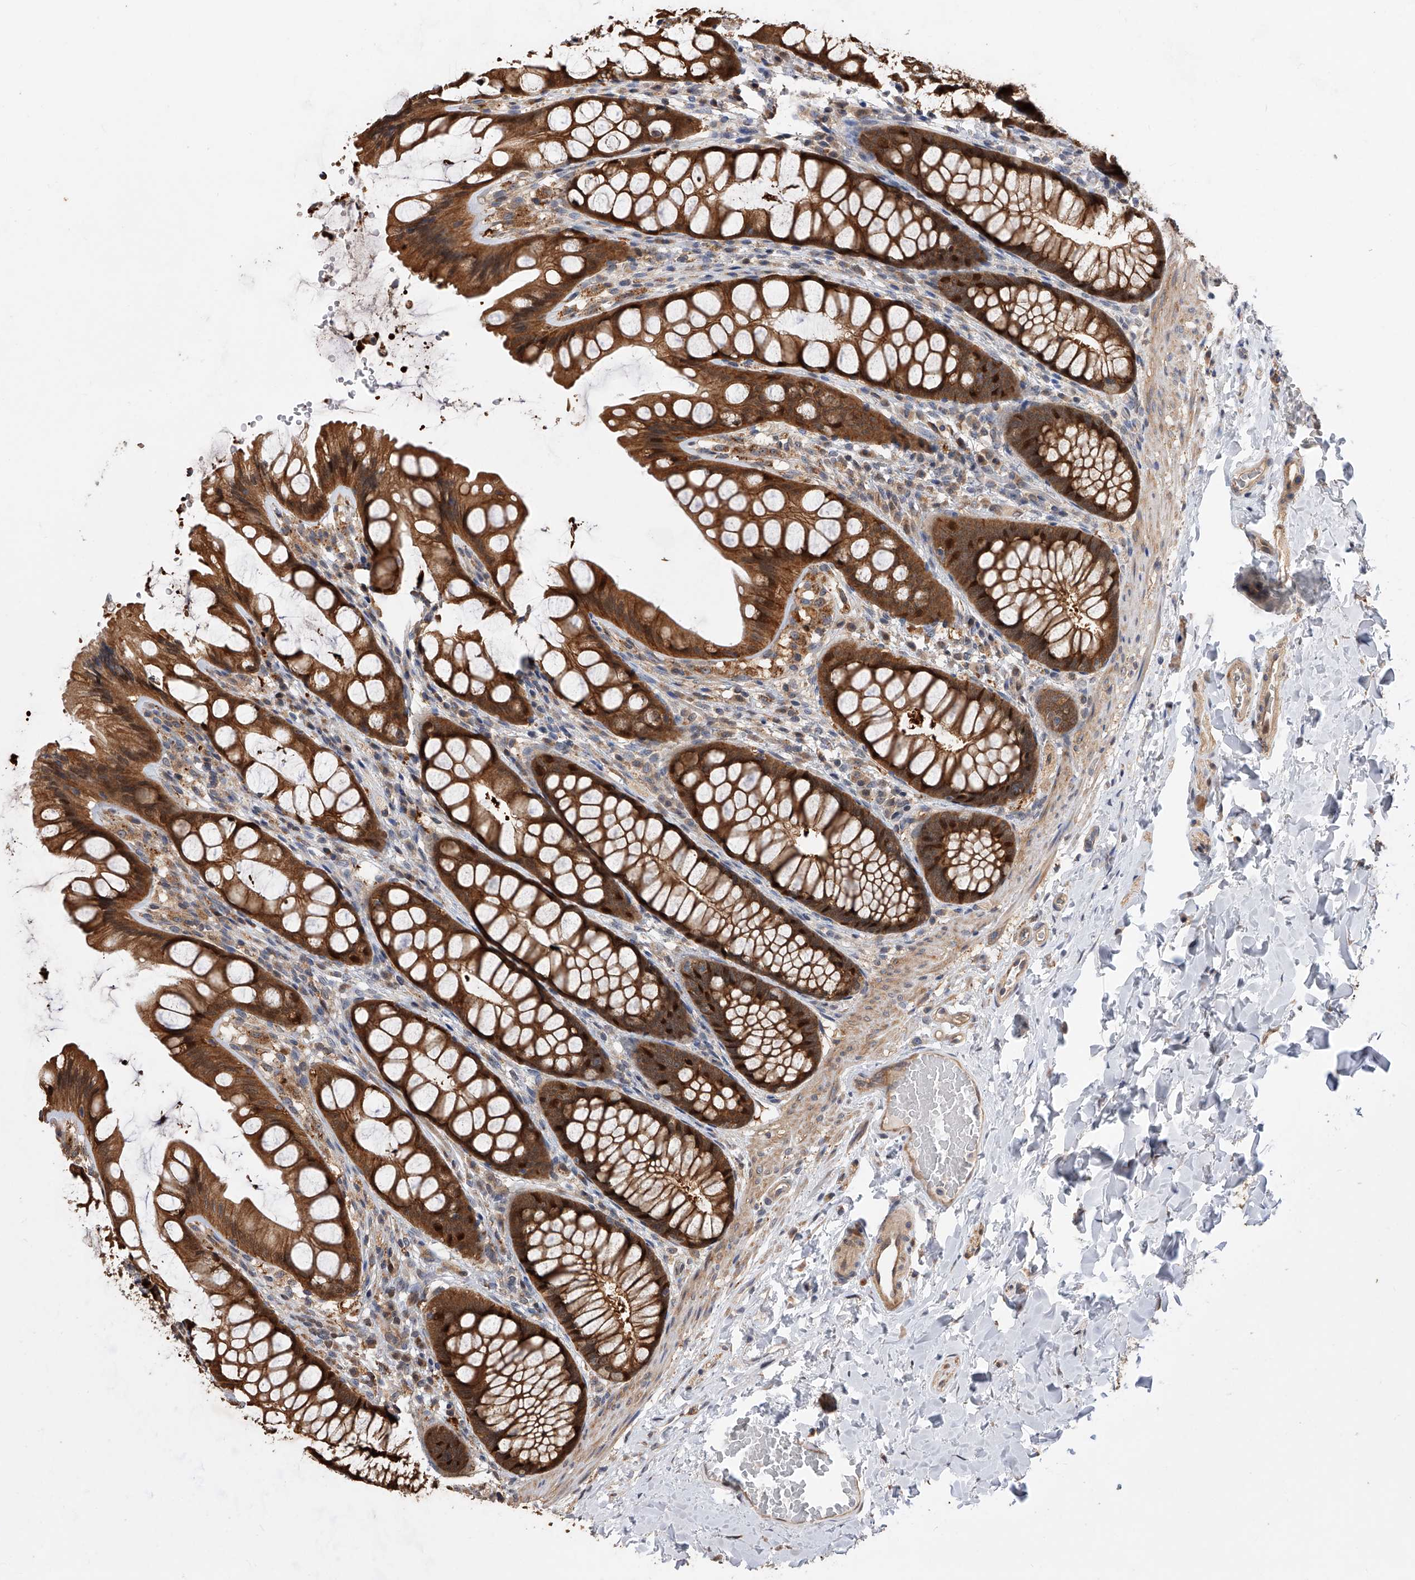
{"staining": {"intensity": "moderate", "quantity": ">75%", "location": "cytoplasmic/membranous,nuclear"}, "tissue": "colon", "cell_type": "Endothelial cells", "image_type": "normal", "snomed": [{"axis": "morphology", "description": "Normal tissue, NOS"}, {"axis": "topography", "description": "Colon"}], "caption": "Brown immunohistochemical staining in benign human colon demonstrates moderate cytoplasmic/membranous,nuclear expression in about >75% of endothelial cells. (DAB (3,3'-diaminobenzidine) = brown stain, brightfield microscopy at high magnification).", "gene": "GMDS", "patient": {"sex": "male", "age": 47}}